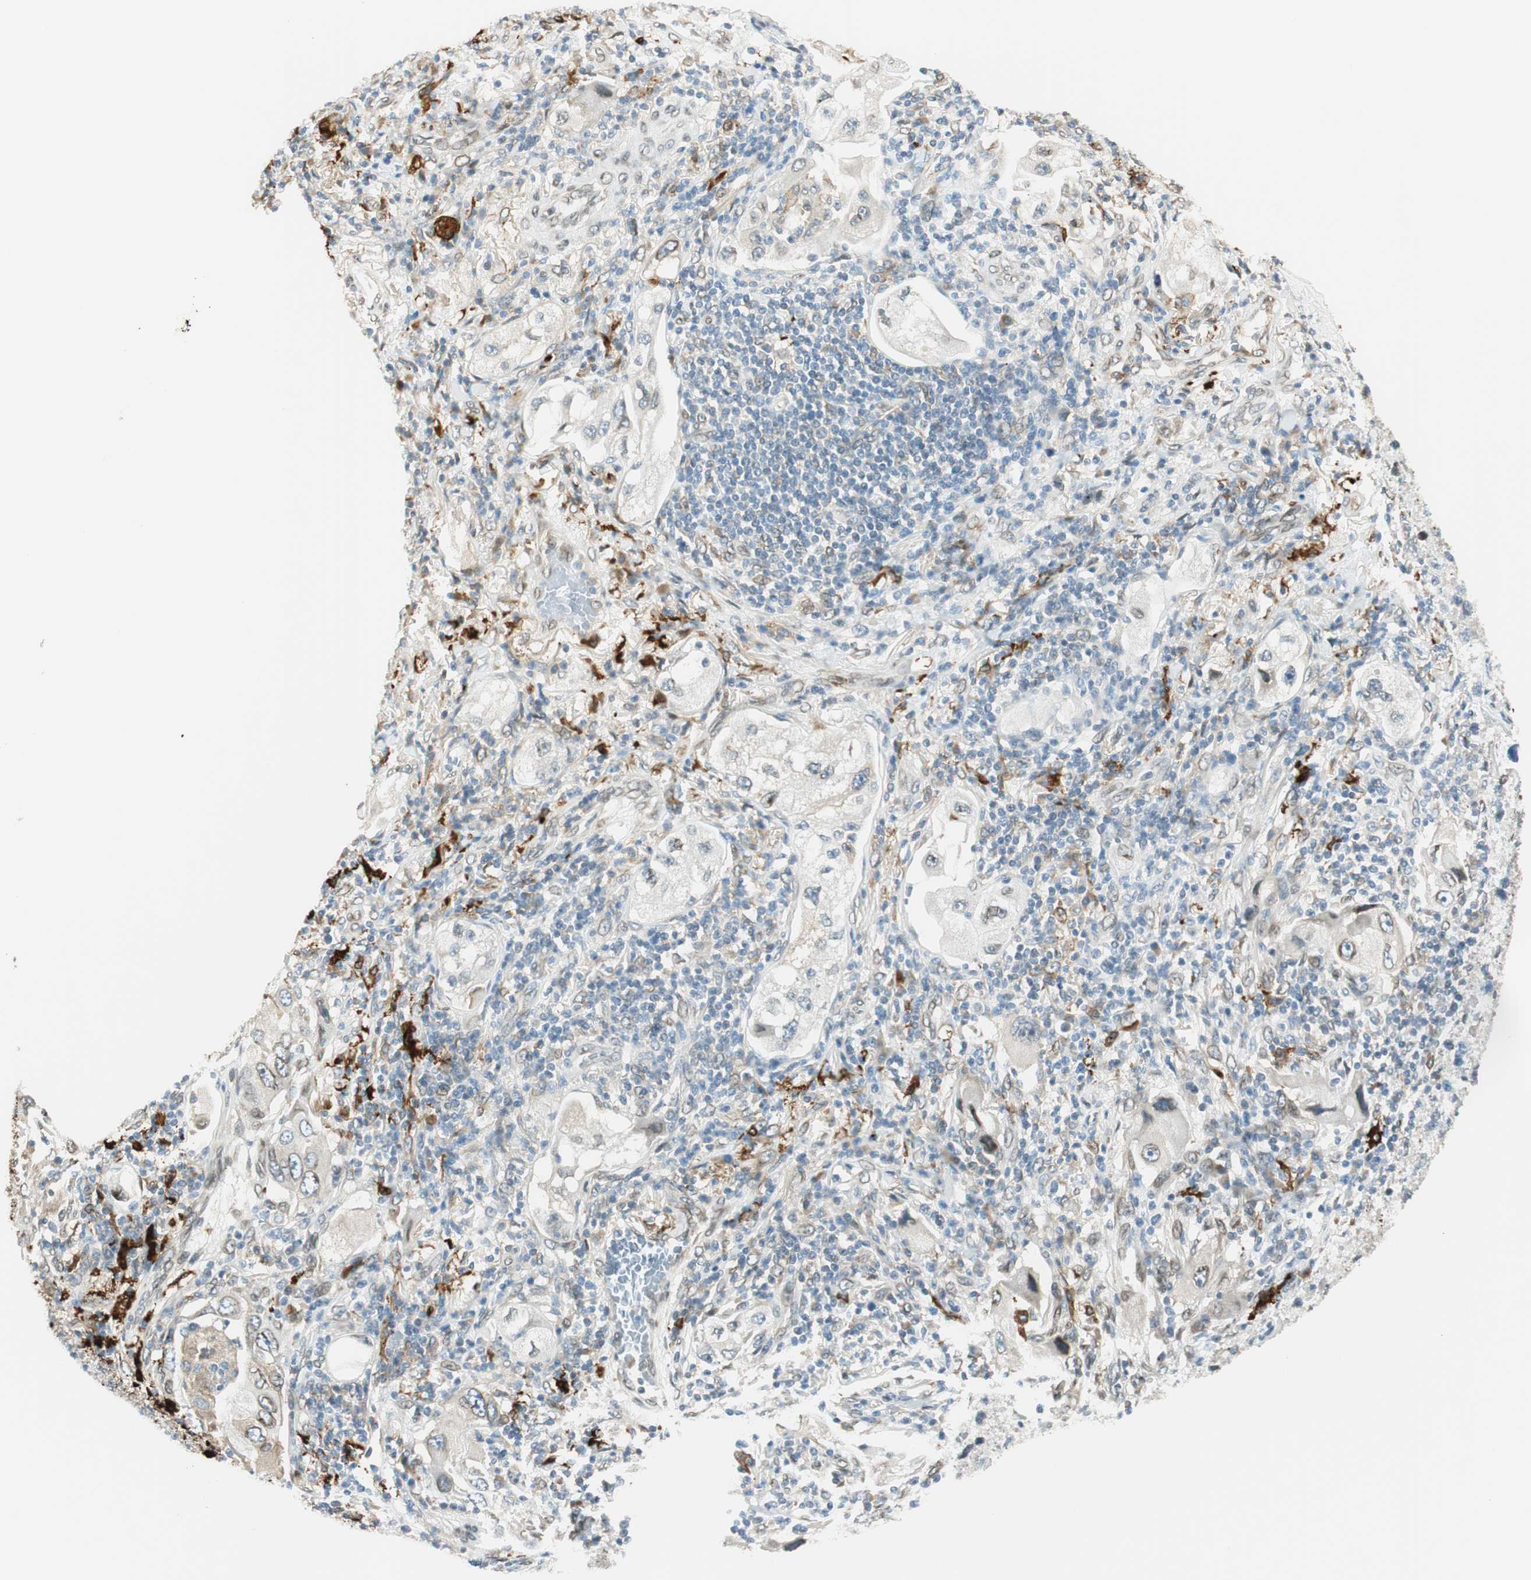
{"staining": {"intensity": "weak", "quantity": "<25%", "location": "cytoplasmic/membranous"}, "tissue": "lung cancer", "cell_type": "Tumor cells", "image_type": "cancer", "snomed": [{"axis": "morphology", "description": "Adenocarcinoma, NOS"}, {"axis": "topography", "description": "Lung"}], "caption": "Adenocarcinoma (lung) was stained to show a protein in brown. There is no significant expression in tumor cells. The staining was performed using DAB (3,3'-diaminobenzidine) to visualize the protein expression in brown, while the nuclei were stained in blue with hematoxylin (Magnification: 20x).", "gene": "TMEM260", "patient": {"sex": "female", "age": 65}}